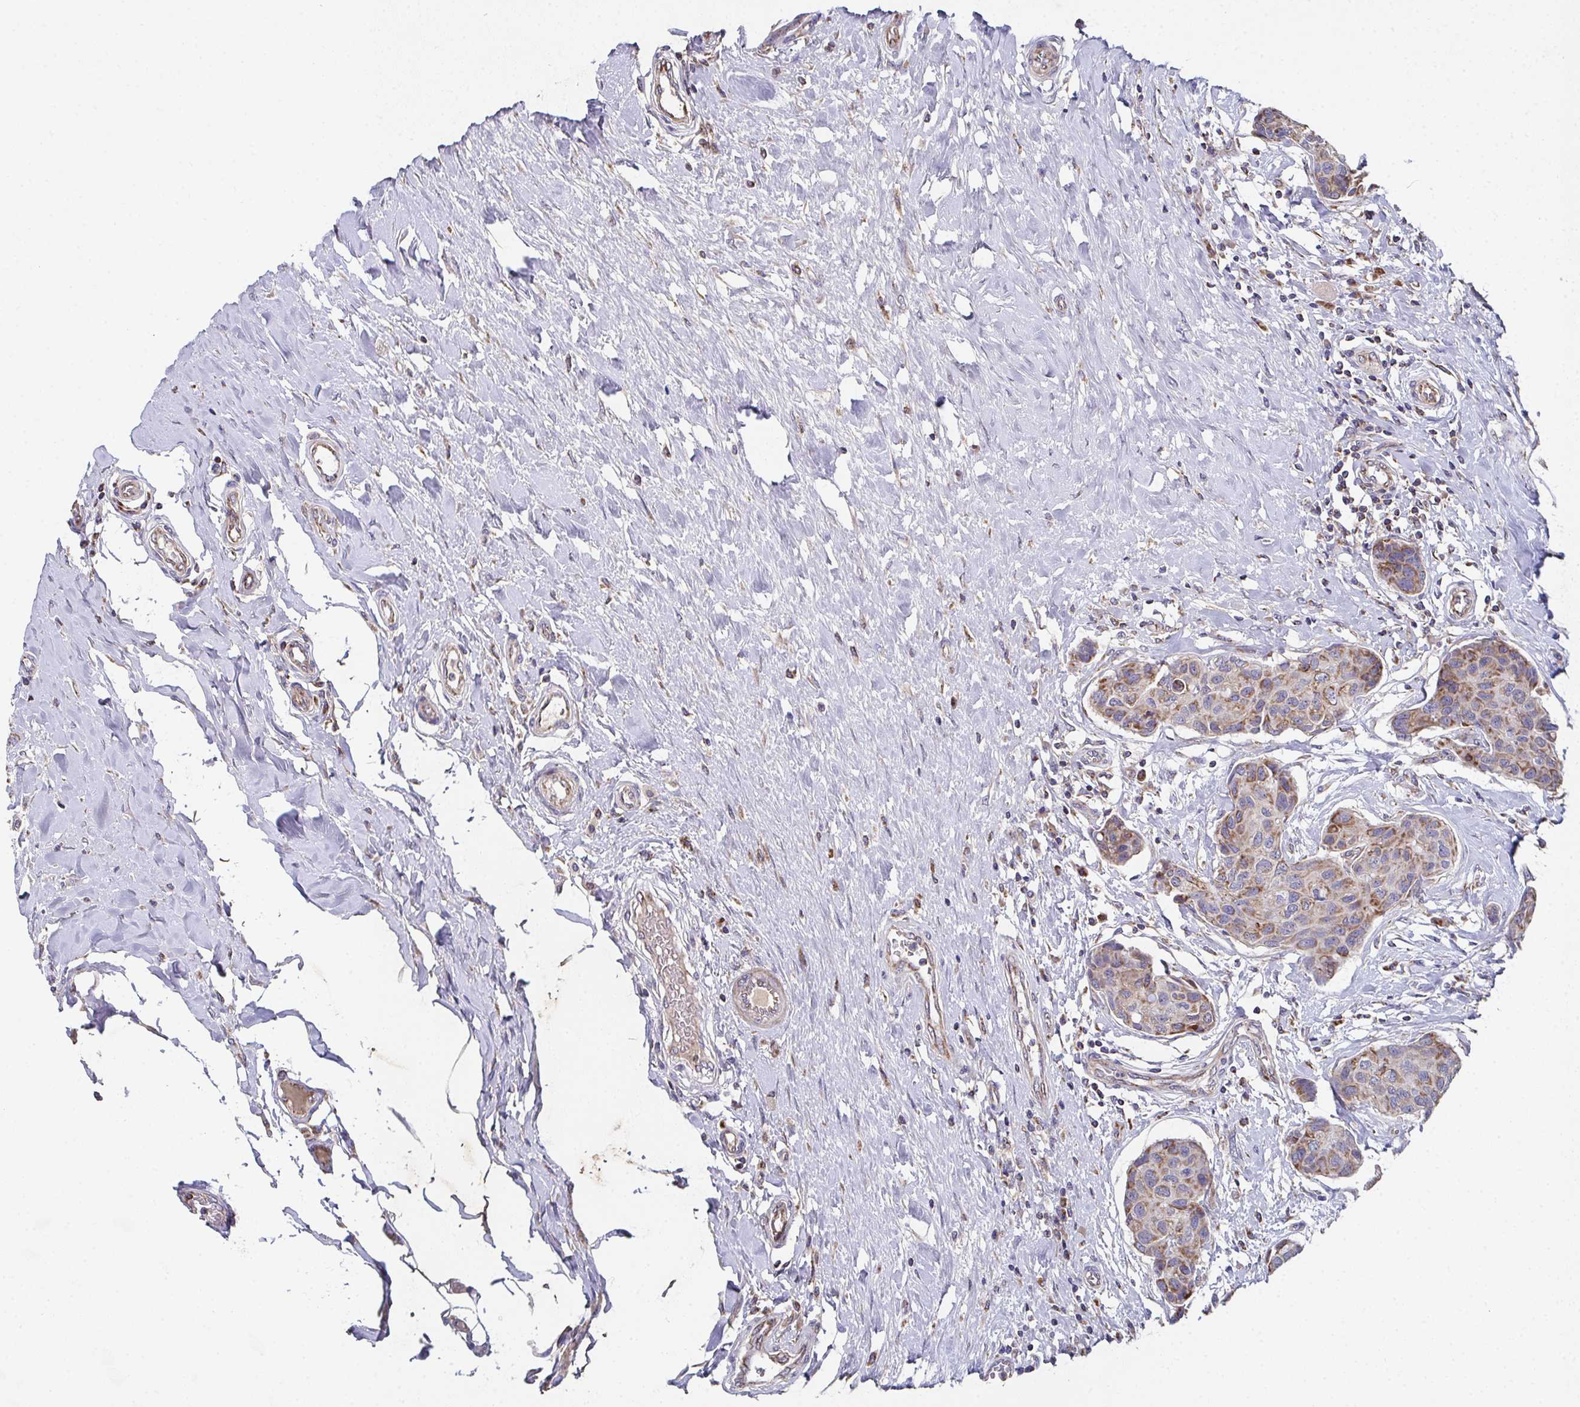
{"staining": {"intensity": "weak", "quantity": ">75%", "location": "cytoplasmic/membranous"}, "tissue": "breast cancer", "cell_type": "Tumor cells", "image_type": "cancer", "snomed": [{"axis": "morphology", "description": "Duct carcinoma"}, {"axis": "topography", "description": "Breast"}], "caption": "Weak cytoplasmic/membranous expression for a protein is appreciated in about >75% of tumor cells of breast cancer (invasive ductal carcinoma) using immunohistochemistry (IHC).", "gene": "MT-ND3", "patient": {"sex": "female", "age": 80}}